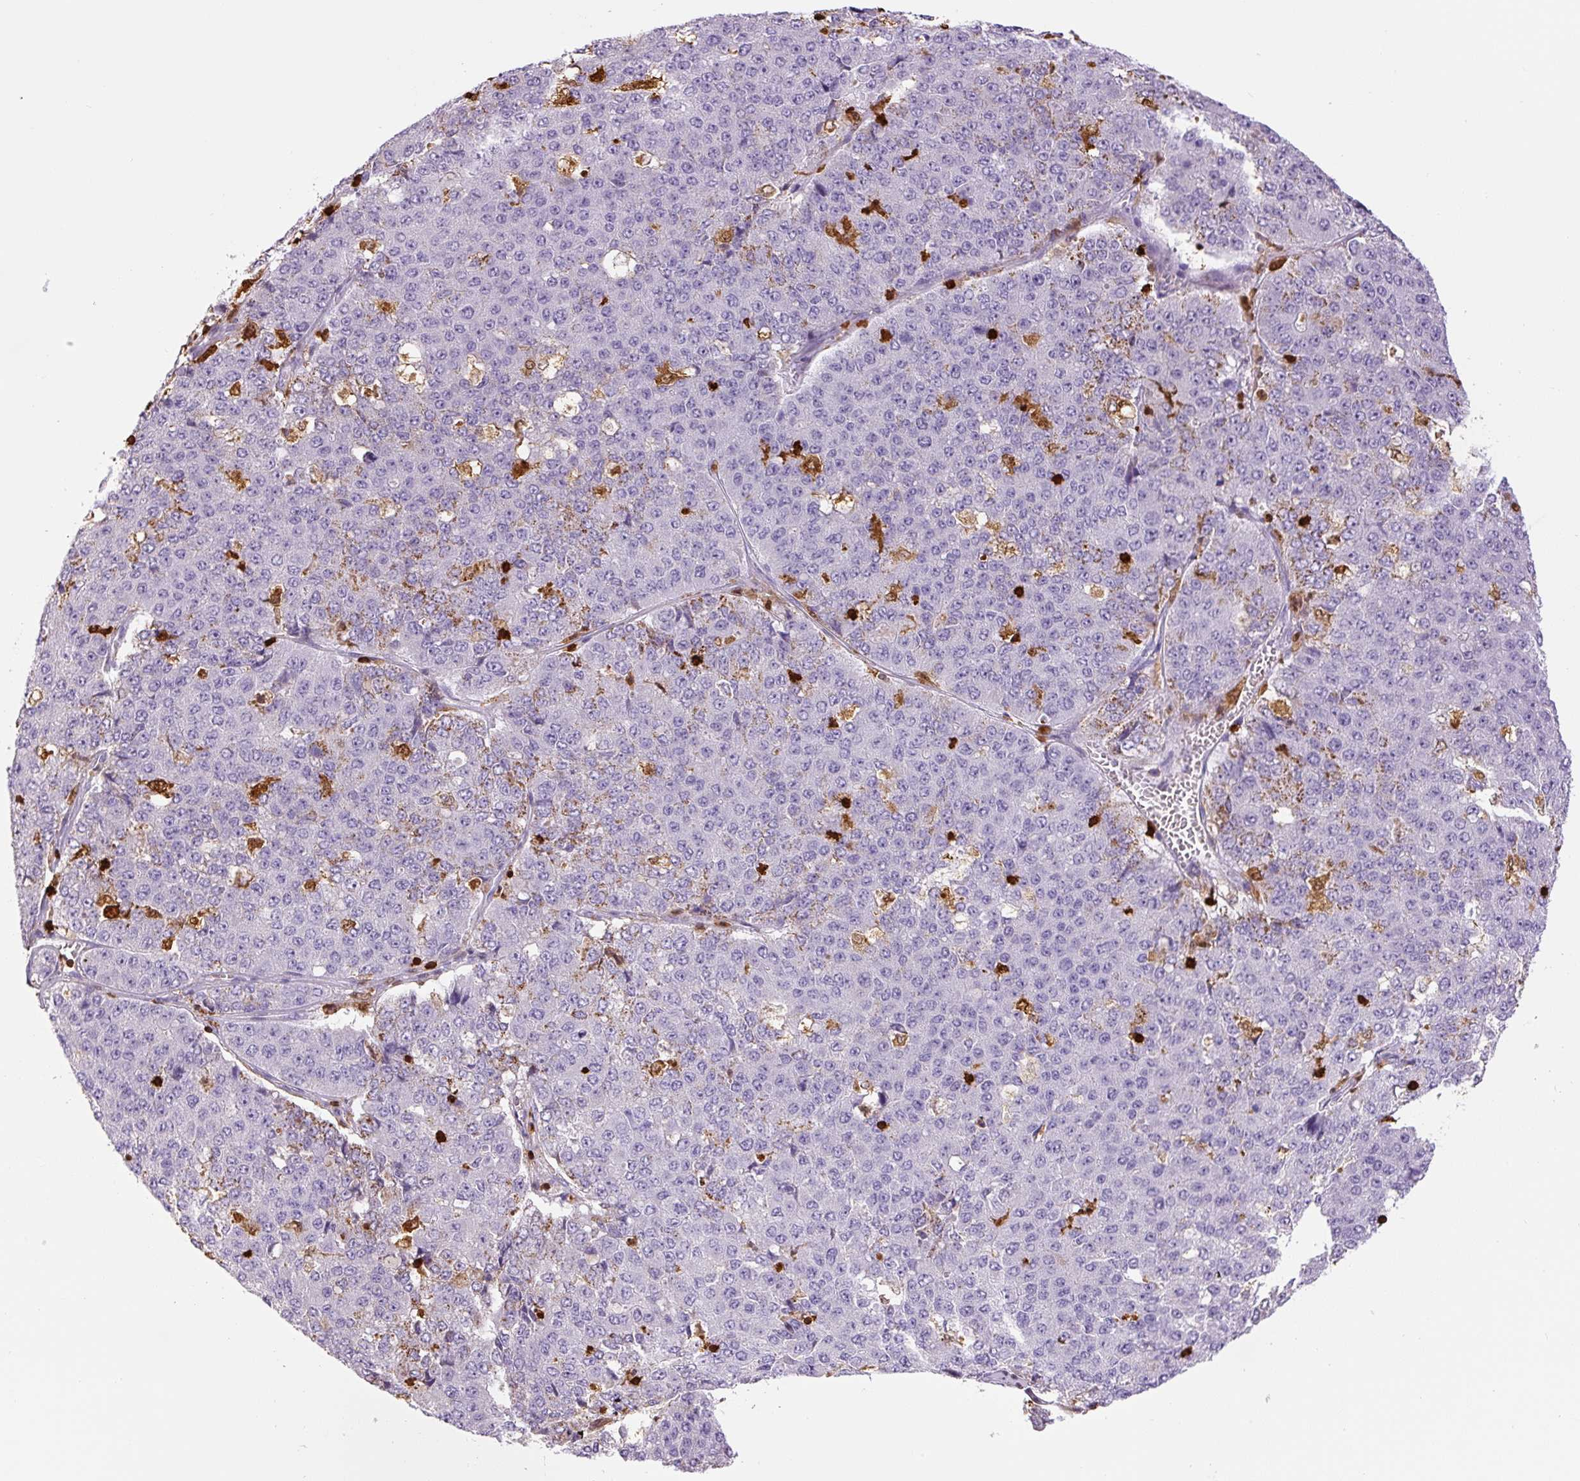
{"staining": {"intensity": "negative", "quantity": "none", "location": "none"}, "tissue": "pancreatic cancer", "cell_type": "Tumor cells", "image_type": "cancer", "snomed": [{"axis": "morphology", "description": "Adenocarcinoma, NOS"}, {"axis": "topography", "description": "Pancreas"}], "caption": "DAB (3,3'-diaminobenzidine) immunohistochemical staining of pancreatic cancer reveals no significant positivity in tumor cells.", "gene": "S100A4", "patient": {"sex": "male", "age": 50}}